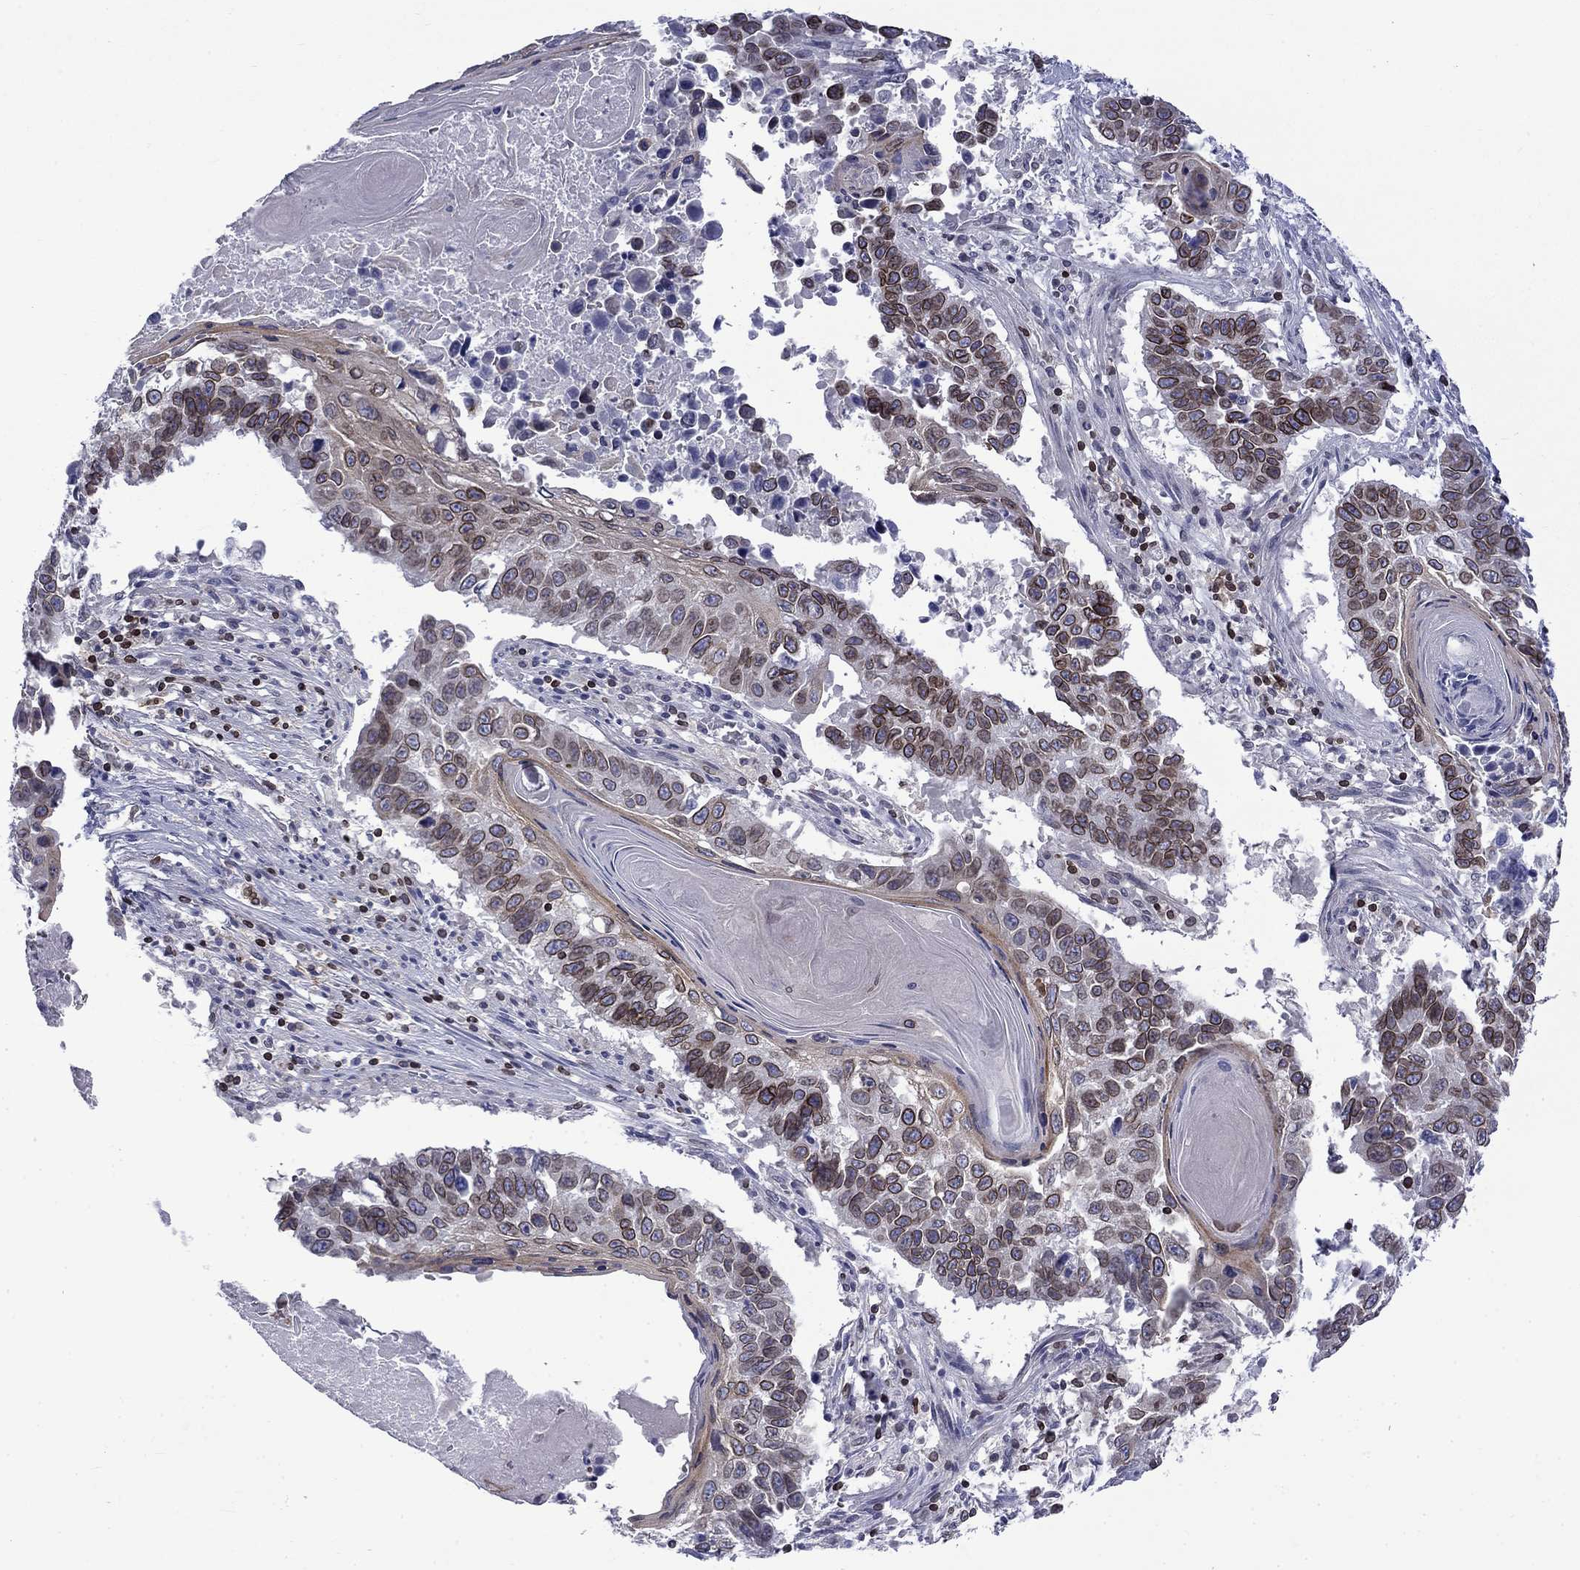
{"staining": {"intensity": "strong", "quantity": "25%-75%", "location": "cytoplasmic/membranous,nuclear"}, "tissue": "lung cancer", "cell_type": "Tumor cells", "image_type": "cancer", "snomed": [{"axis": "morphology", "description": "Squamous cell carcinoma, NOS"}, {"axis": "topography", "description": "Lung"}], "caption": "Squamous cell carcinoma (lung) was stained to show a protein in brown. There is high levels of strong cytoplasmic/membranous and nuclear expression in approximately 25%-75% of tumor cells.", "gene": "SLA", "patient": {"sex": "male", "age": 73}}